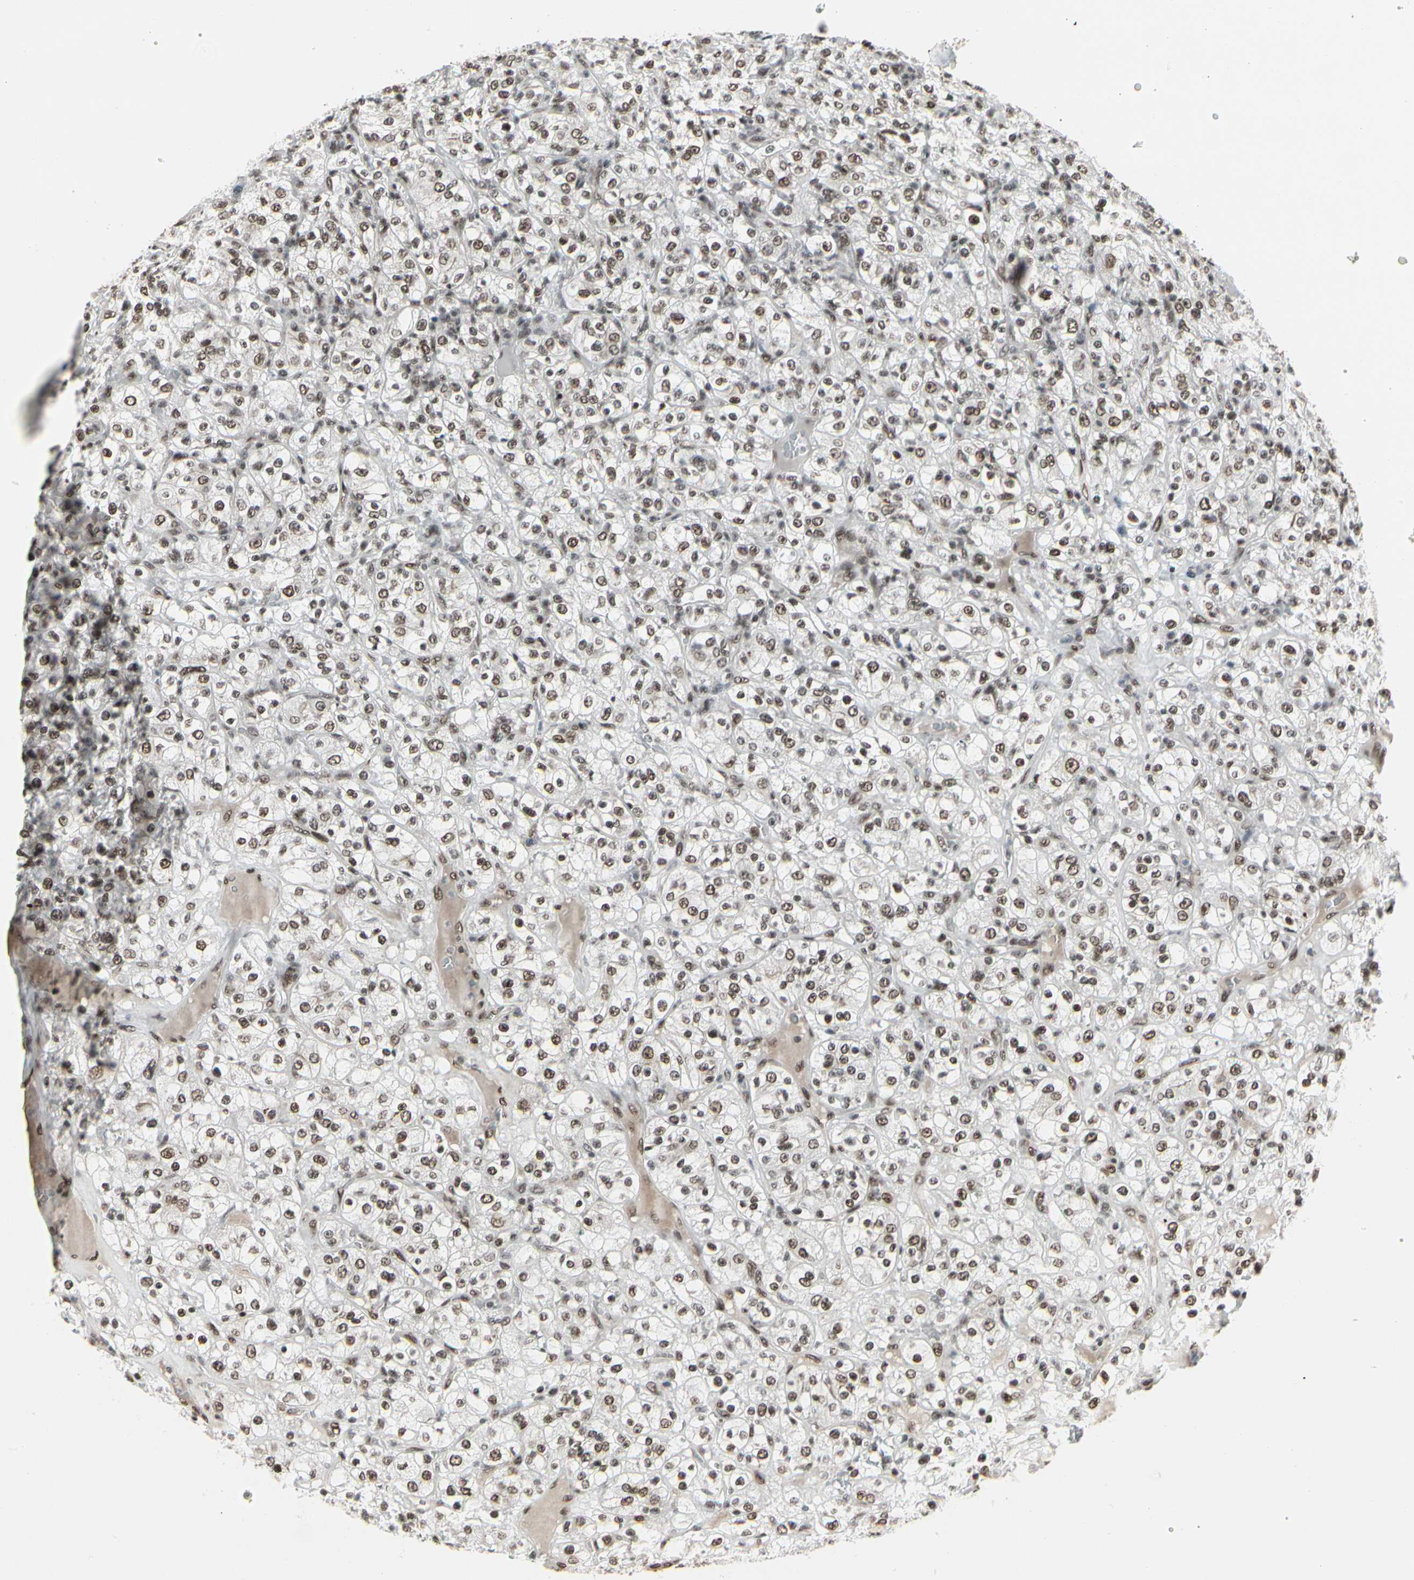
{"staining": {"intensity": "strong", "quantity": ">75%", "location": "nuclear"}, "tissue": "renal cancer", "cell_type": "Tumor cells", "image_type": "cancer", "snomed": [{"axis": "morphology", "description": "Normal tissue, NOS"}, {"axis": "morphology", "description": "Adenocarcinoma, NOS"}, {"axis": "topography", "description": "Kidney"}], "caption": "Protein expression by immunohistochemistry (IHC) exhibits strong nuclear staining in about >75% of tumor cells in adenocarcinoma (renal). The staining is performed using DAB brown chromogen to label protein expression. The nuclei are counter-stained blue using hematoxylin.", "gene": "HMG20A", "patient": {"sex": "female", "age": 72}}